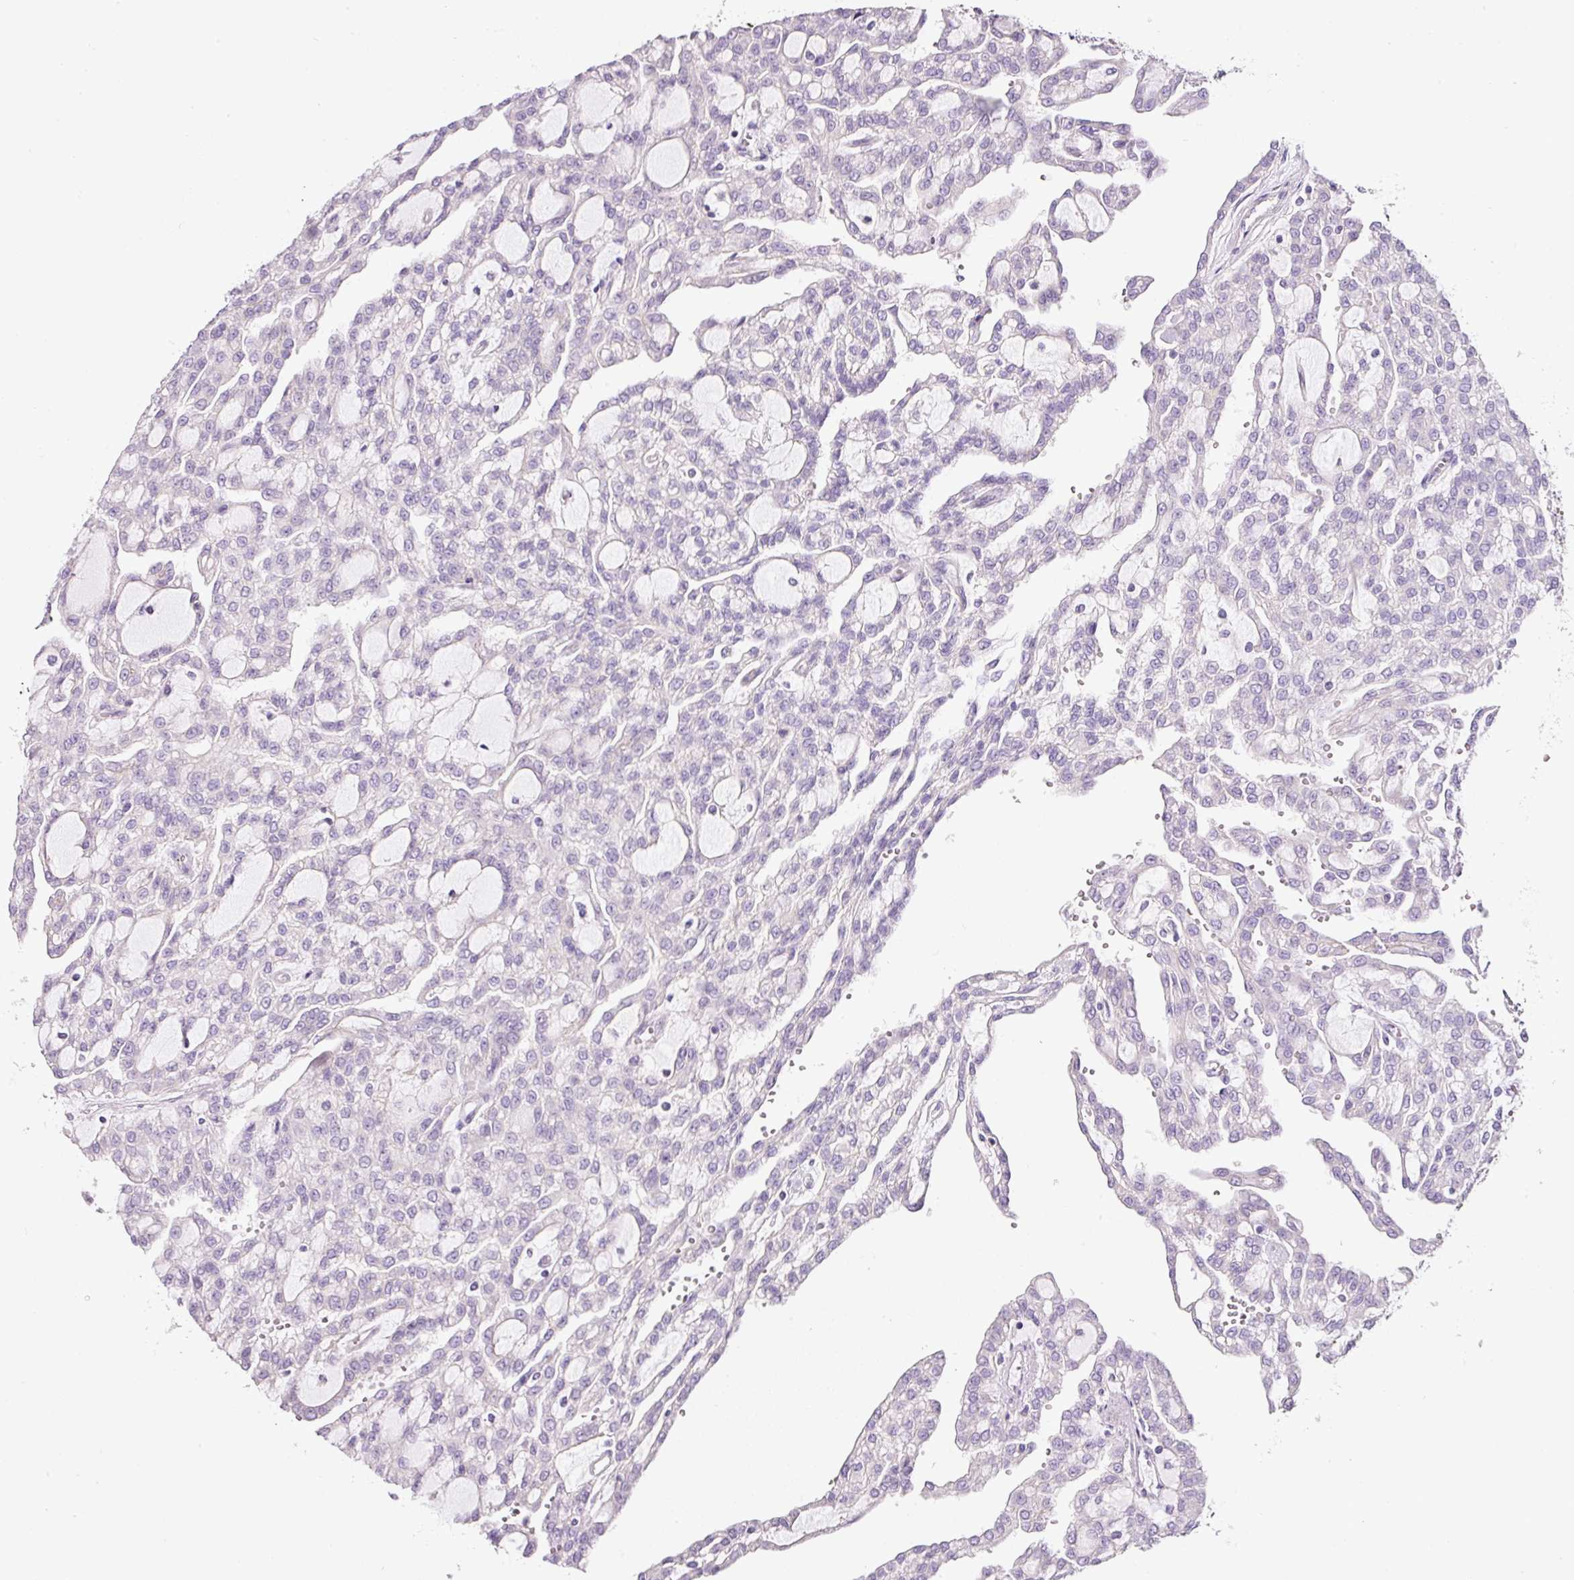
{"staining": {"intensity": "negative", "quantity": "none", "location": "none"}, "tissue": "renal cancer", "cell_type": "Tumor cells", "image_type": "cancer", "snomed": [{"axis": "morphology", "description": "Adenocarcinoma, NOS"}, {"axis": "topography", "description": "Kidney"}], "caption": "An immunohistochemistry (IHC) histopathology image of renal cancer is shown. There is no staining in tumor cells of renal cancer.", "gene": "SOS2", "patient": {"sex": "male", "age": 63}}